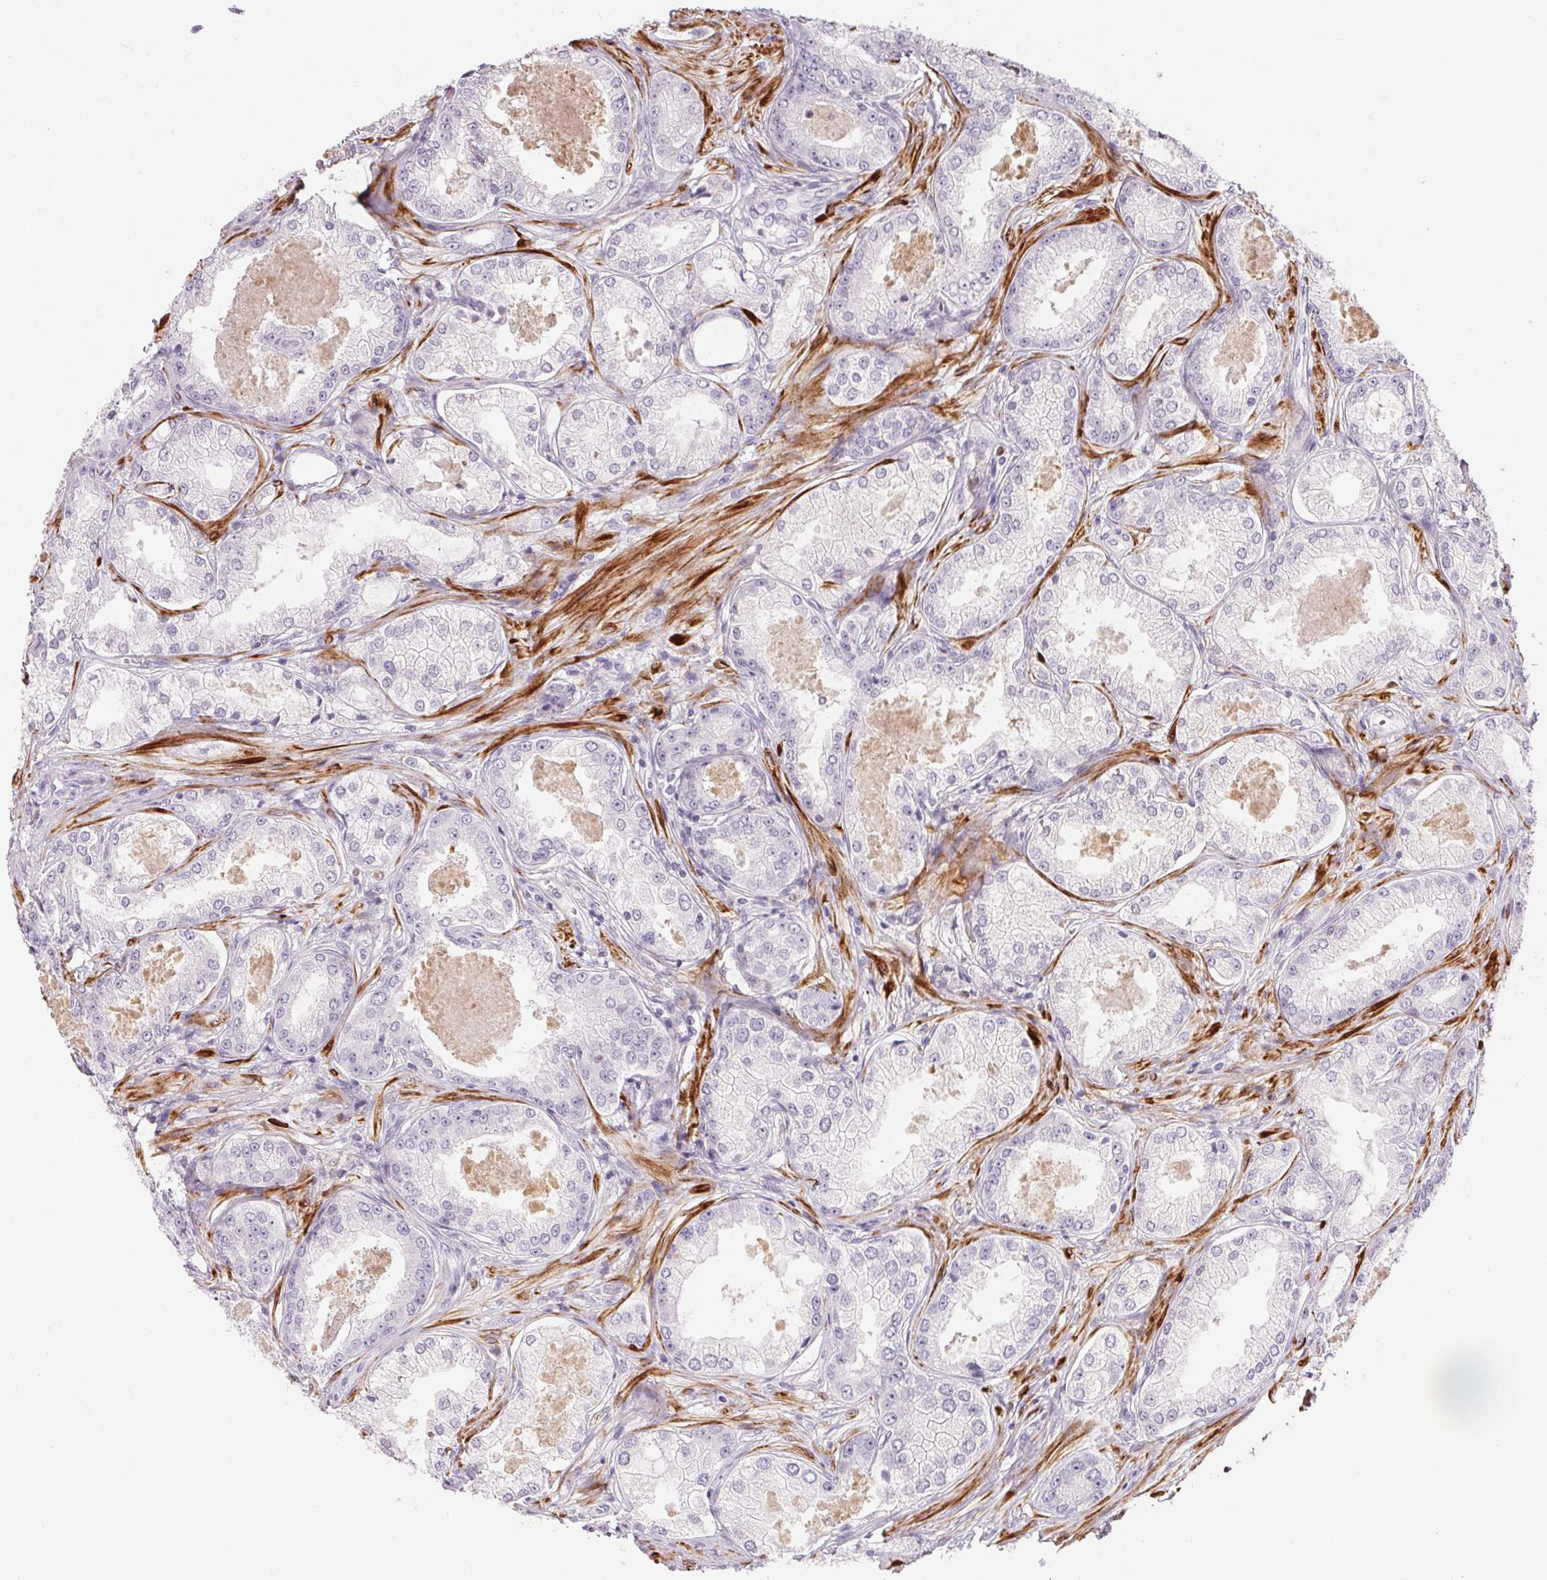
{"staining": {"intensity": "negative", "quantity": "none", "location": "none"}, "tissue": "prostate cancer", "cell_type": "Tumor cells", "image_type": "cancer", "snomed": [{"axis": "morphology", "description": "Adenocarcinoma, Low grade"}, {"axis": "topography", "description": "Prostate"}], "caption": "Image shows no protein positivity in tumor cells of prostate cancer (low-grade adenocarcinoma) tissue.", "gene": "ECPAS", "patient": {"sex": "male", "age": 68}}